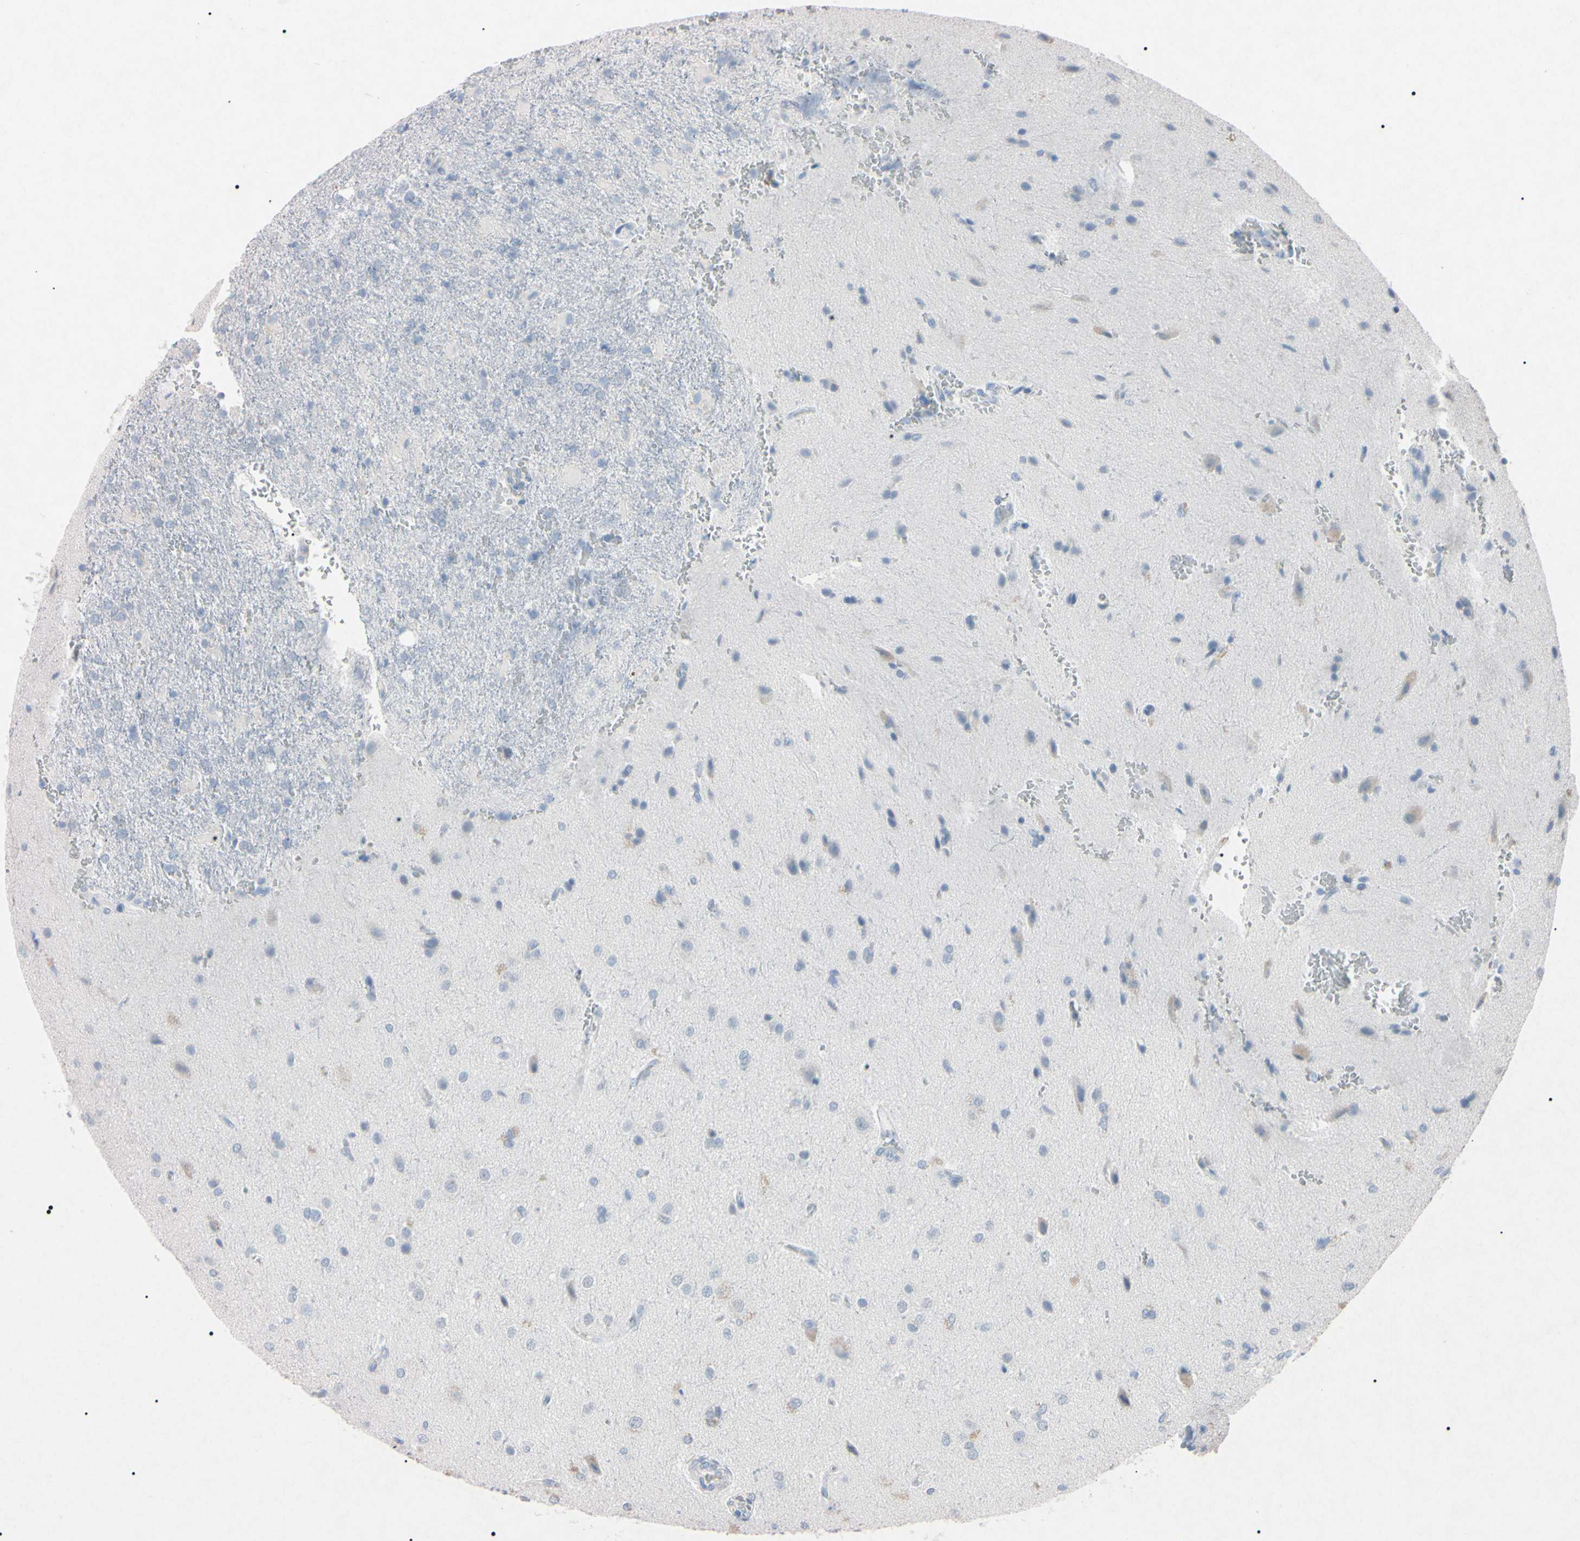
{"staining": {"intensity": "negative", "quantity": "none", "location": "none"}, "tissue": "glioma", "cell_type": "Tumor cells", "image_type": "cancer", "snomed": [{"axis": "morphology", "description": "Glioma, malignant, High grade"}, {"axis": "topography", "description": "Brain"}], "caption": "Histopathology image shows no protein expression in tumor cells of malignant glioma (high-grade) tissue.", "gene": "ELN", "patient": {"sex": "male", "age": 71}}